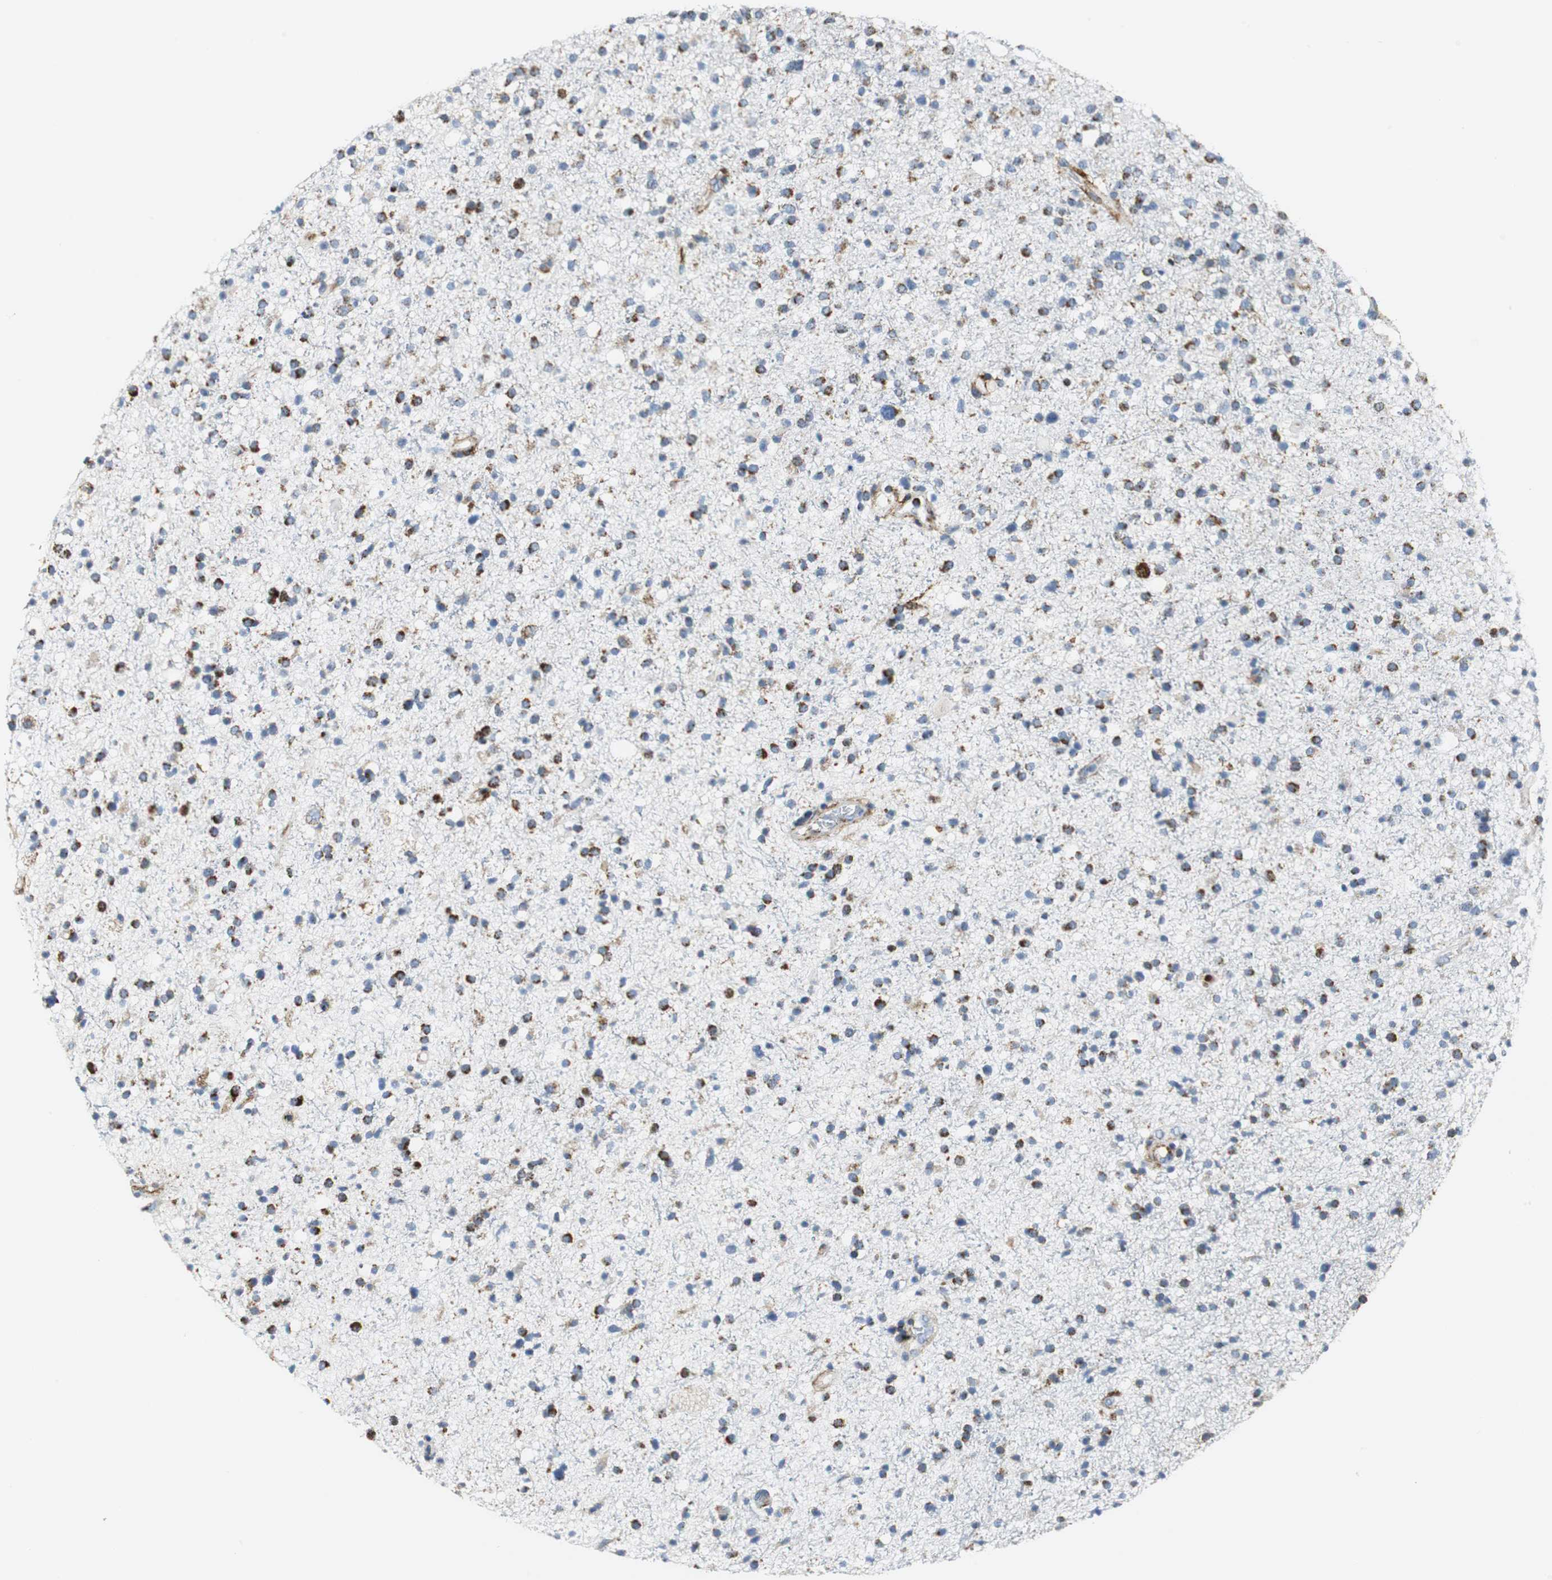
{"staining": {"intensity": "strong", "quantity": "25%-75%", "location": "cytoplasmic/membranous"}, "tissue": "glioma", "cell_type": "Tumor cells", "image_type": "cancer", "snomed": [{"axis": "morphology", "description": "Glioma, malignant, High grade"}, {"axis": "topography", "description": "Brain"}], "caption": "Glioma stained with a protein marker shows strong staining in tumor cells.", "gene": "C1QTNF7", "patient": {"sex": "male", "age": 33}}